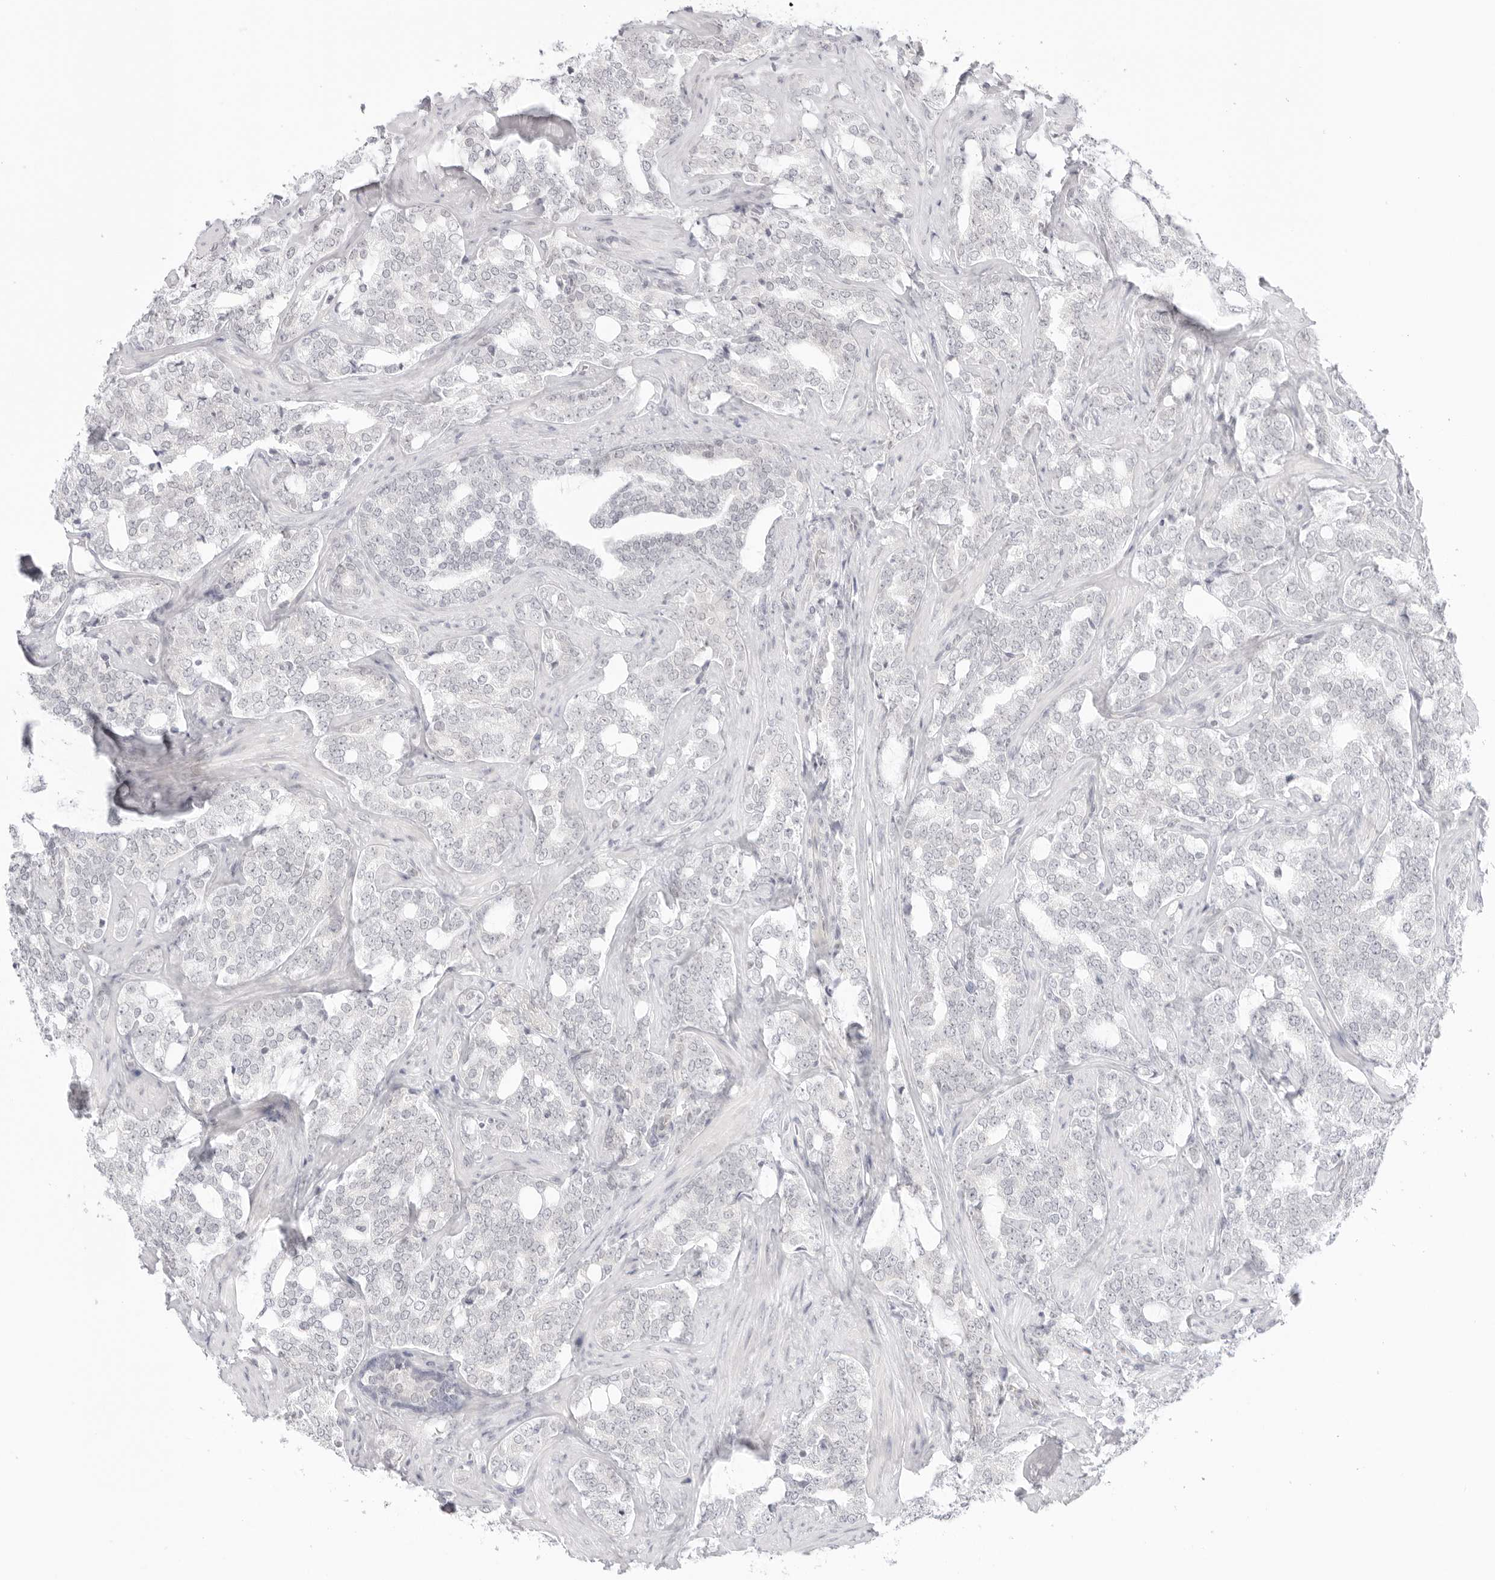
{"staining": {"intensity": "negative", "quantity": "none", "location": "none"}, "tissue": "prostate cancer", "cell_type": "Tumor cells", "image_type": "cancer", "snomed": [{"axis": "morphology", "description": "Adenocarcinoma, High grade"}, {"axis": "topography", "description": "Prostate"}], "caption": "DAB (3,3'-diaminobenzidine) immunohistochemical staining of prostate cancer (high-grade adenocarcinoma) shows no significant positivity in tumor cells.", "gene": "MED18", "patient": {"sex": "male", "age": 64}}